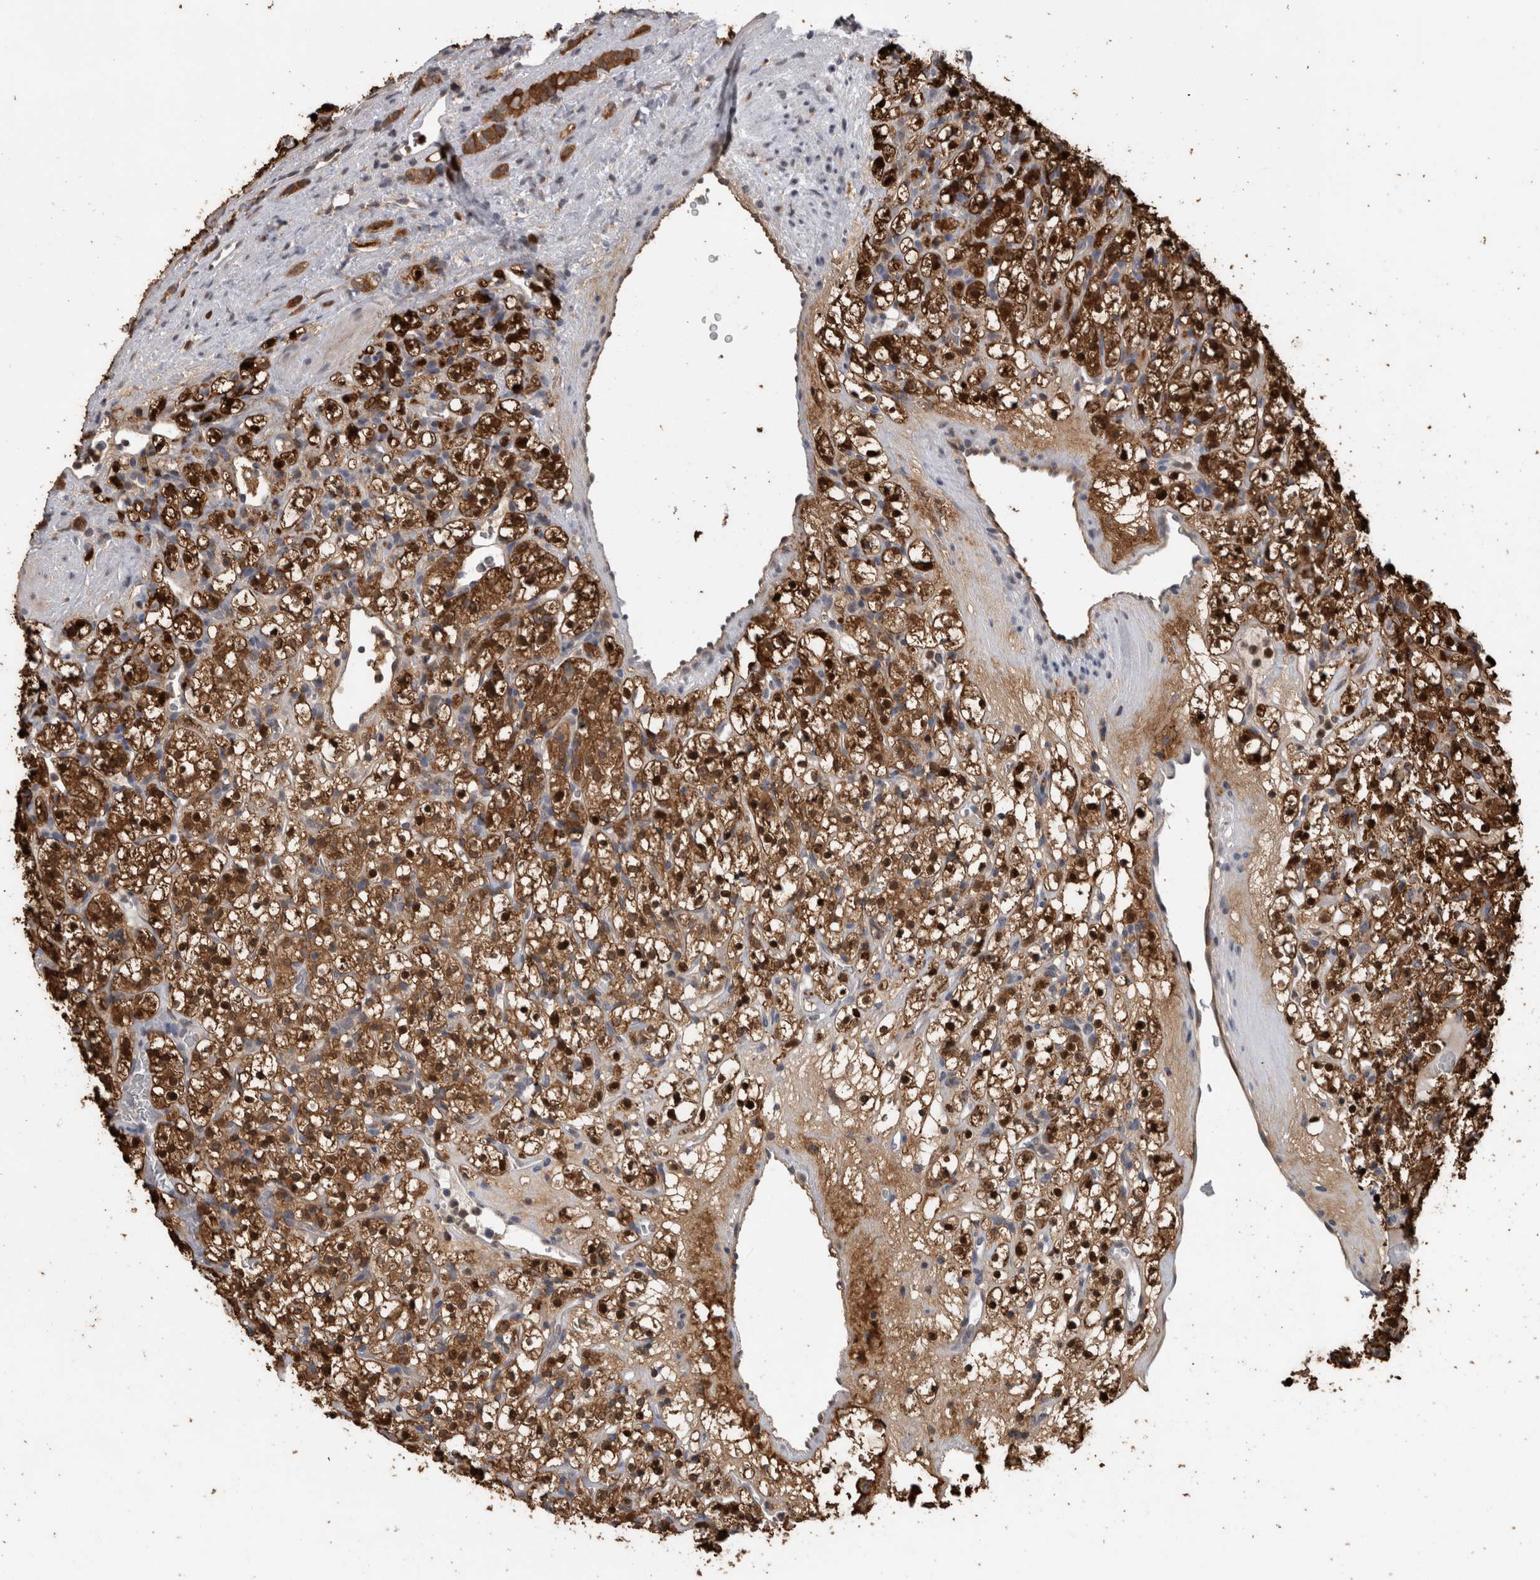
{"staining": {"intensity": "strong", "quantity": ">75%", "location": "cytoplasmic/membranous,nuclear"}, "tissue": "renal cancer", "cell_type": "Tumor cells", "image_type": "cancer", "snomed": [{"axis": "morphology", "description": "Normal tissue, NOS"}, {"axis": "morphology", "description": "Adenocarcinoma, NOS"}, {"axis": "topography", "description": "Kidney"}], "caption": "A high amount of strong cytoplasmic/membranous and nuclear staining is present in approximately >75% of tumor cells in adenocarcinoma (renal) tissue. The staining was performed using DAB (3,3'-diaminobenzidine) to visualize the protein expression in brown, while the nuclei were stained in blue with hematoxylin (Magnification: 20x).", "gene": "USH1G", "patient": {"sex": "female", "age": 72}}